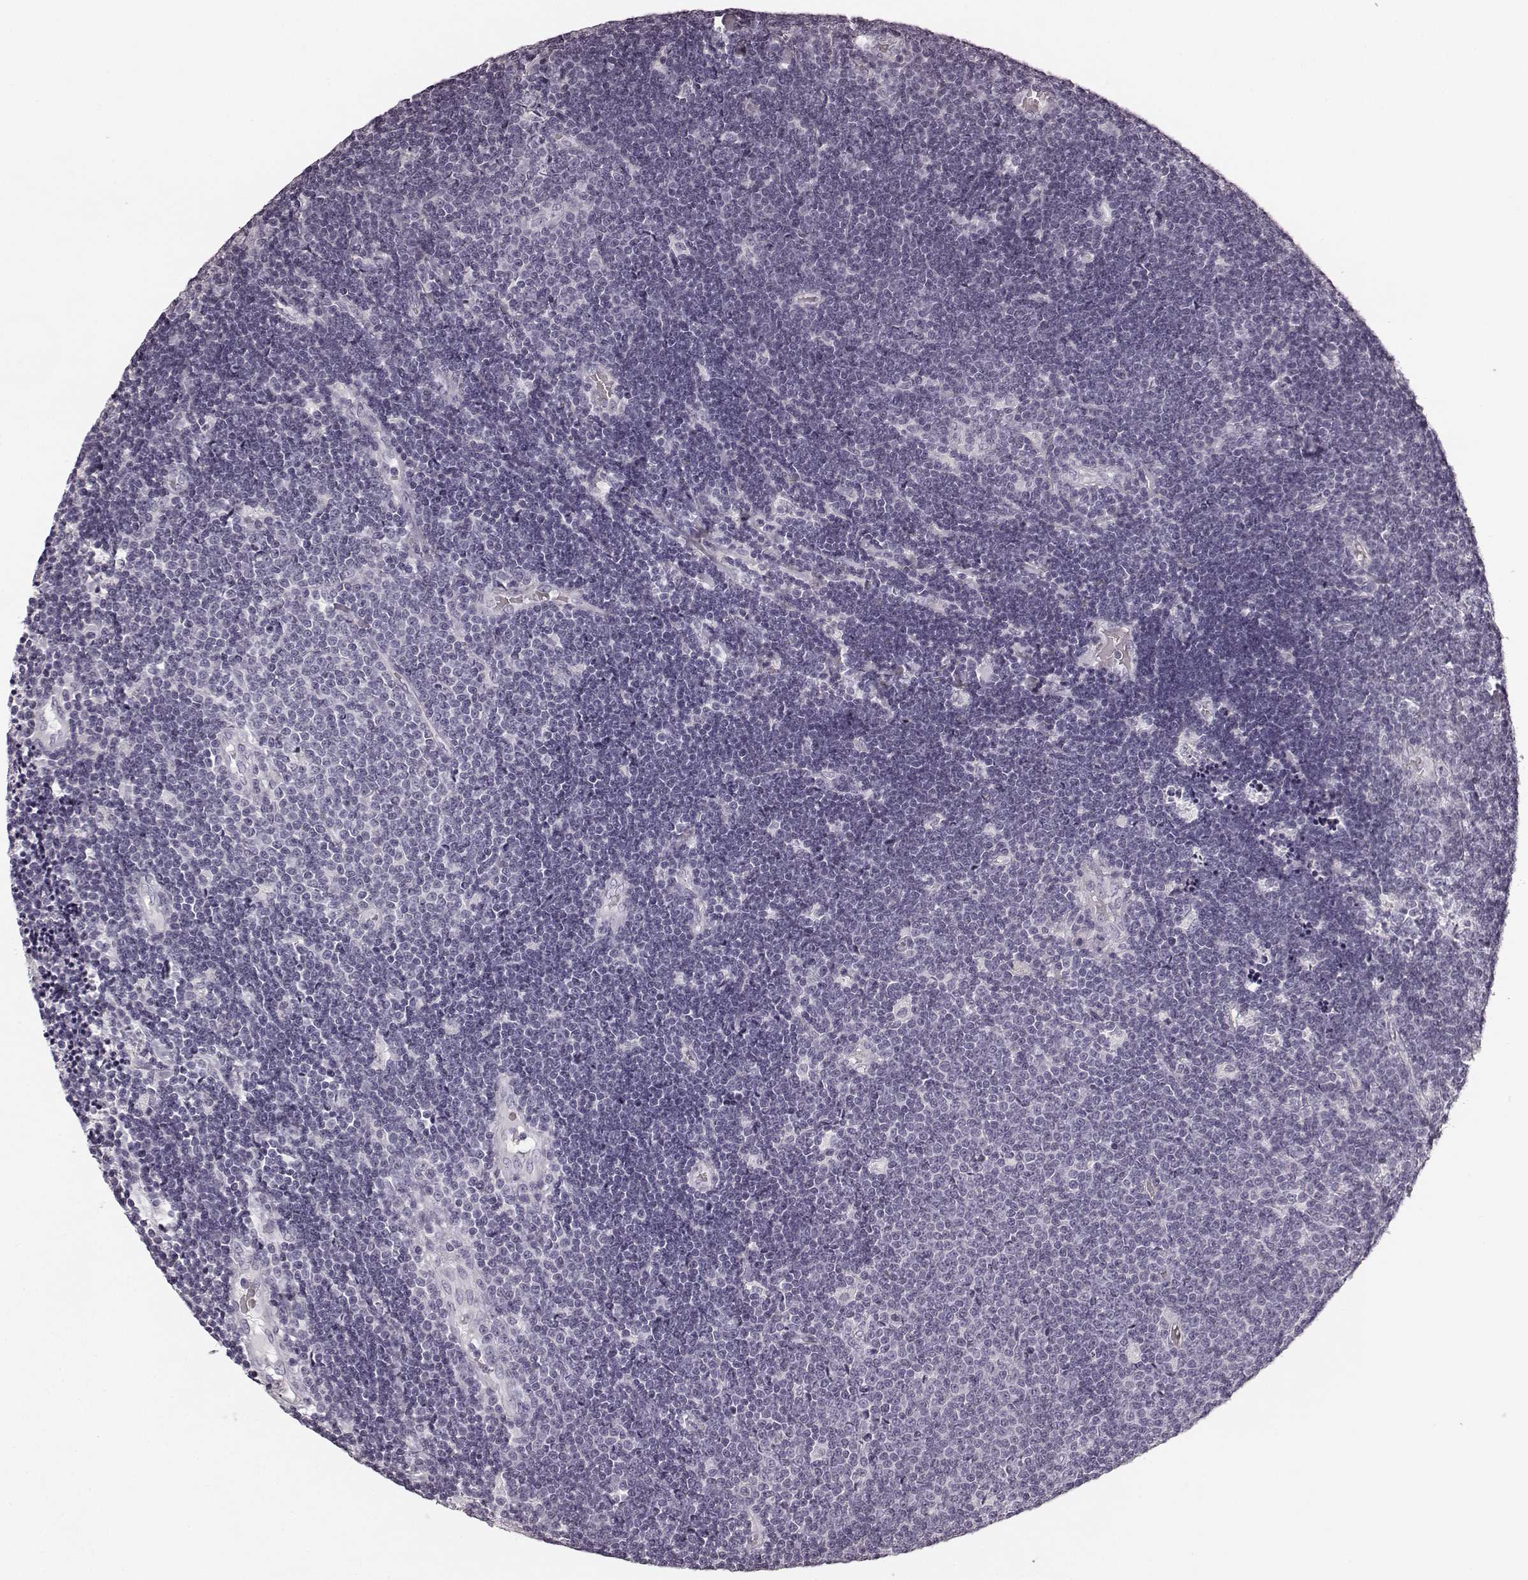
{"staining": {"intensity": "negative", "quantity": "none", "location": "none"}, "tissue": "lymphoma", "cell_type": "Tumor cells", "image_type": "cancer", "snomed": [{"axis": "morphology", "description": "Malignant lymphoma, non-Hodgkin's type, Low grade"}, {"axis": "topography", "description": "Brain"}], "caption": "This is an immunohistochemistry micrograph of lymphoma. There is no positivity in tumor cells.", "gene": "TMPRSS15", "patient": {"sex": "female", "age": 66}}